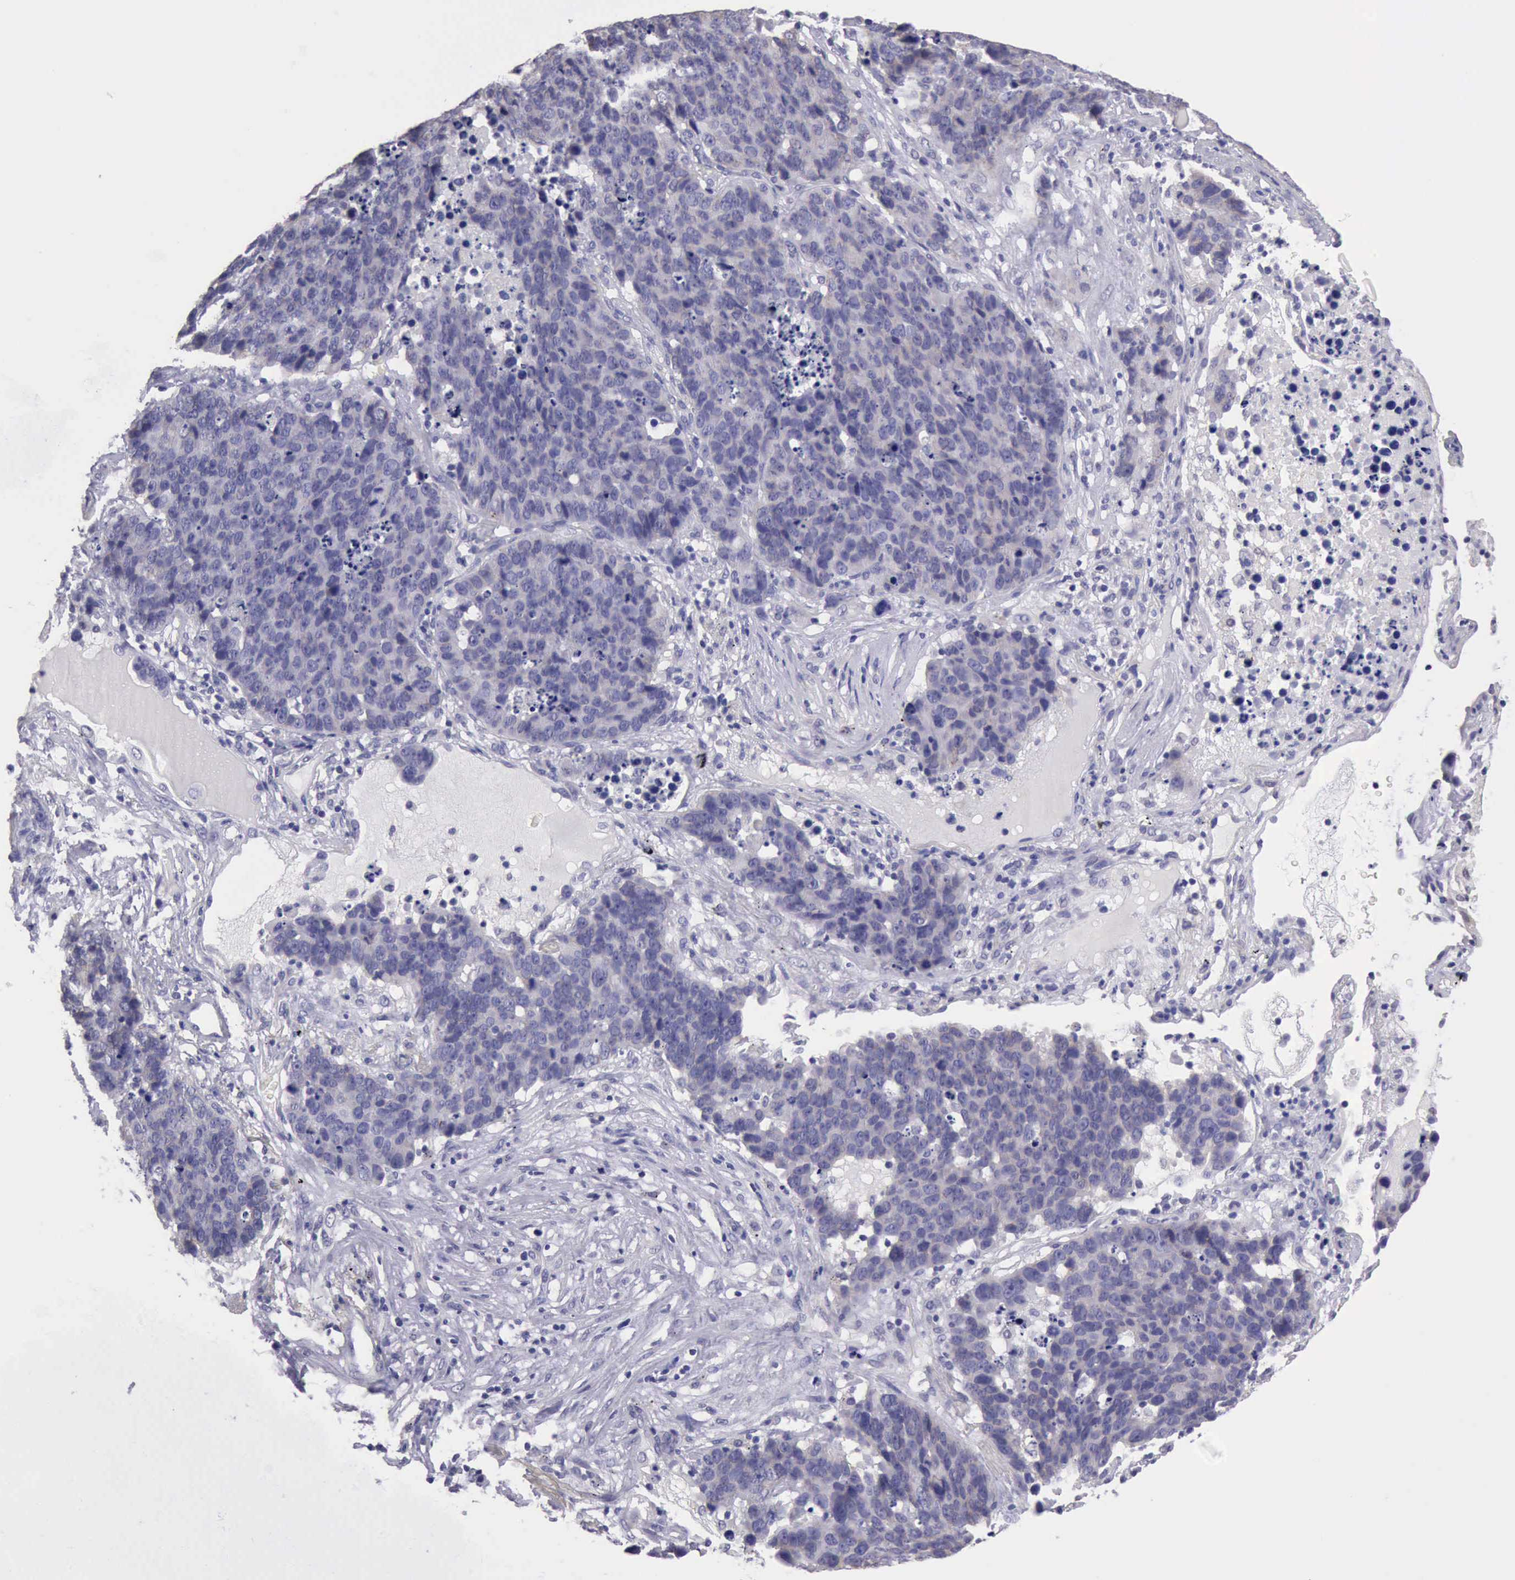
{"staining": {"intensity": "negative", "quantity": "none", "location": "none"}, "tissue": "lung cancer", "cell_type": "Tumor cells", "image_type": "cancer", "snomed": [{"axis": "morphology", "description": "Carcinoid, malignant, NOS"}, {"axis": "topography", "description": "Lung"}], "caption": "IHC of human lung carcinoid (malignant) reveals no staining in tumor cells.", "gene": "KCND1", "patient": {"sex": "male", "age": 60}}